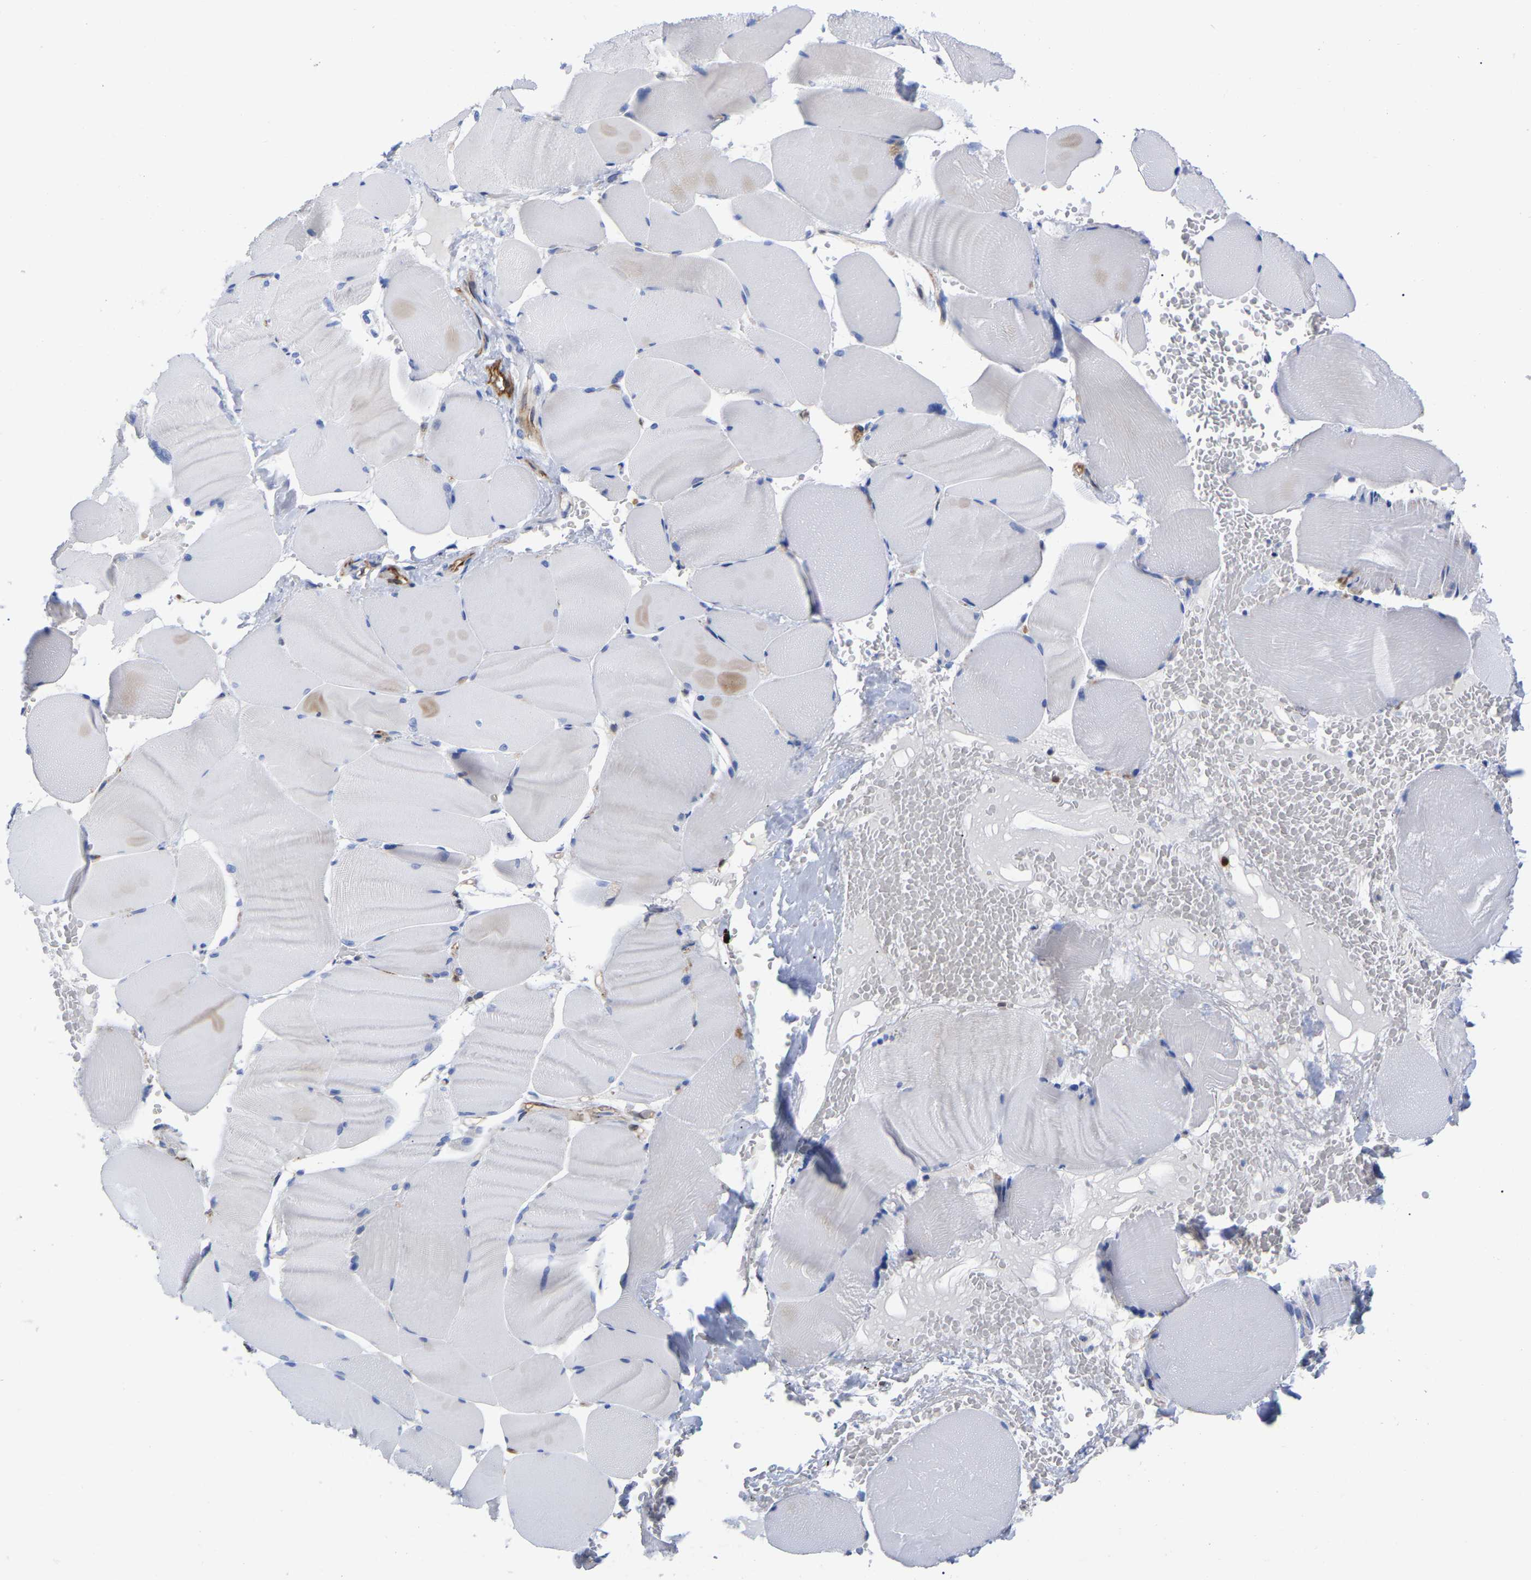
{"staining": {"intensity": "negative", "quantity": "none", "location": "none"}, "tissue": "skeletal muscle", "cell_type": "Myocytes", "image_type": "normal", "snomed": [{"axis": "morphology", "description": "Normal tissue, NOS"}, {"axis": "topography", "description": "Skin"}, {"axis": "topography", "description": "Skeletal muscle"}], "caption": "The histopathology image shows no significant expression in myocytes of skeletal muscle.", "gene": "GIMAP4", "patient": {"sex": "male", "age": 83}}